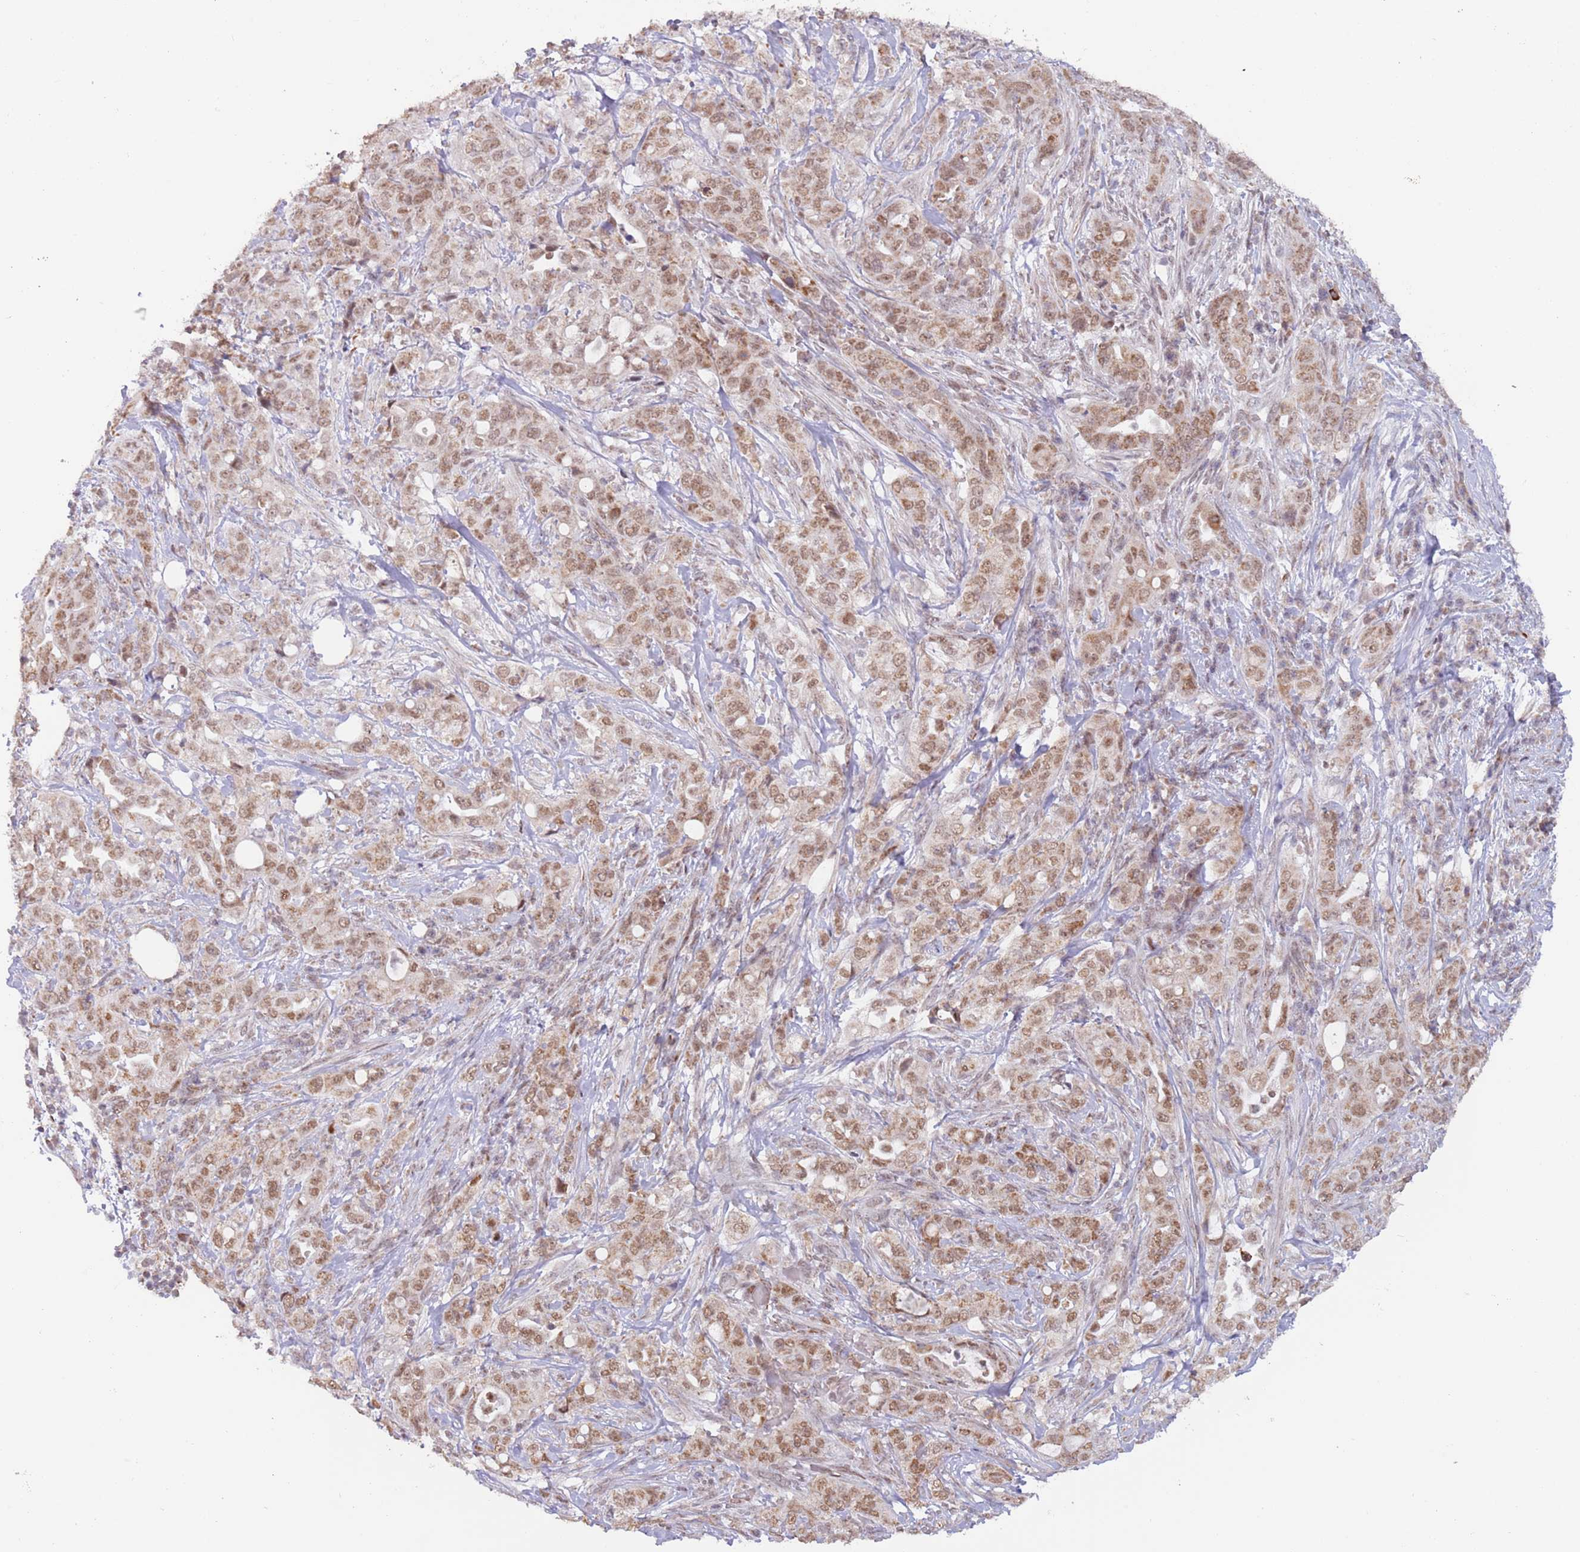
{"staining": {"intensity": "moderate", "quantity": ">75%", "location": "cytoplasmic/membranous,nuclear"}, "tissue": "pancreatic cancer", "cell_type": "Tumor cells", "image_type": "cancer", "snomed": [{"axis": "morphology", "description": "Normal tissue, NOS"}, {"axis": "morphology", "description": "Adenocarcinoma, NOS"}, {"axis": "topography", "description": "Lymph node"}, {"axis": "topography", "description": "Pancreas"}], "caption": "IHC histopathology image of neoplastic tissue: pancreatic cancer (adenocarcinoma) stained using immunohistochemistry (IHC) displays medium levels of moderate protein expression localized specifically in the cytoplasmic/membranous and nuclear of tumor cells, appearing as a cytoplasmic/membranous and nuclear brown color.", "gene": "TIMM13", "patient": {"sex": "female", "age": 67}}